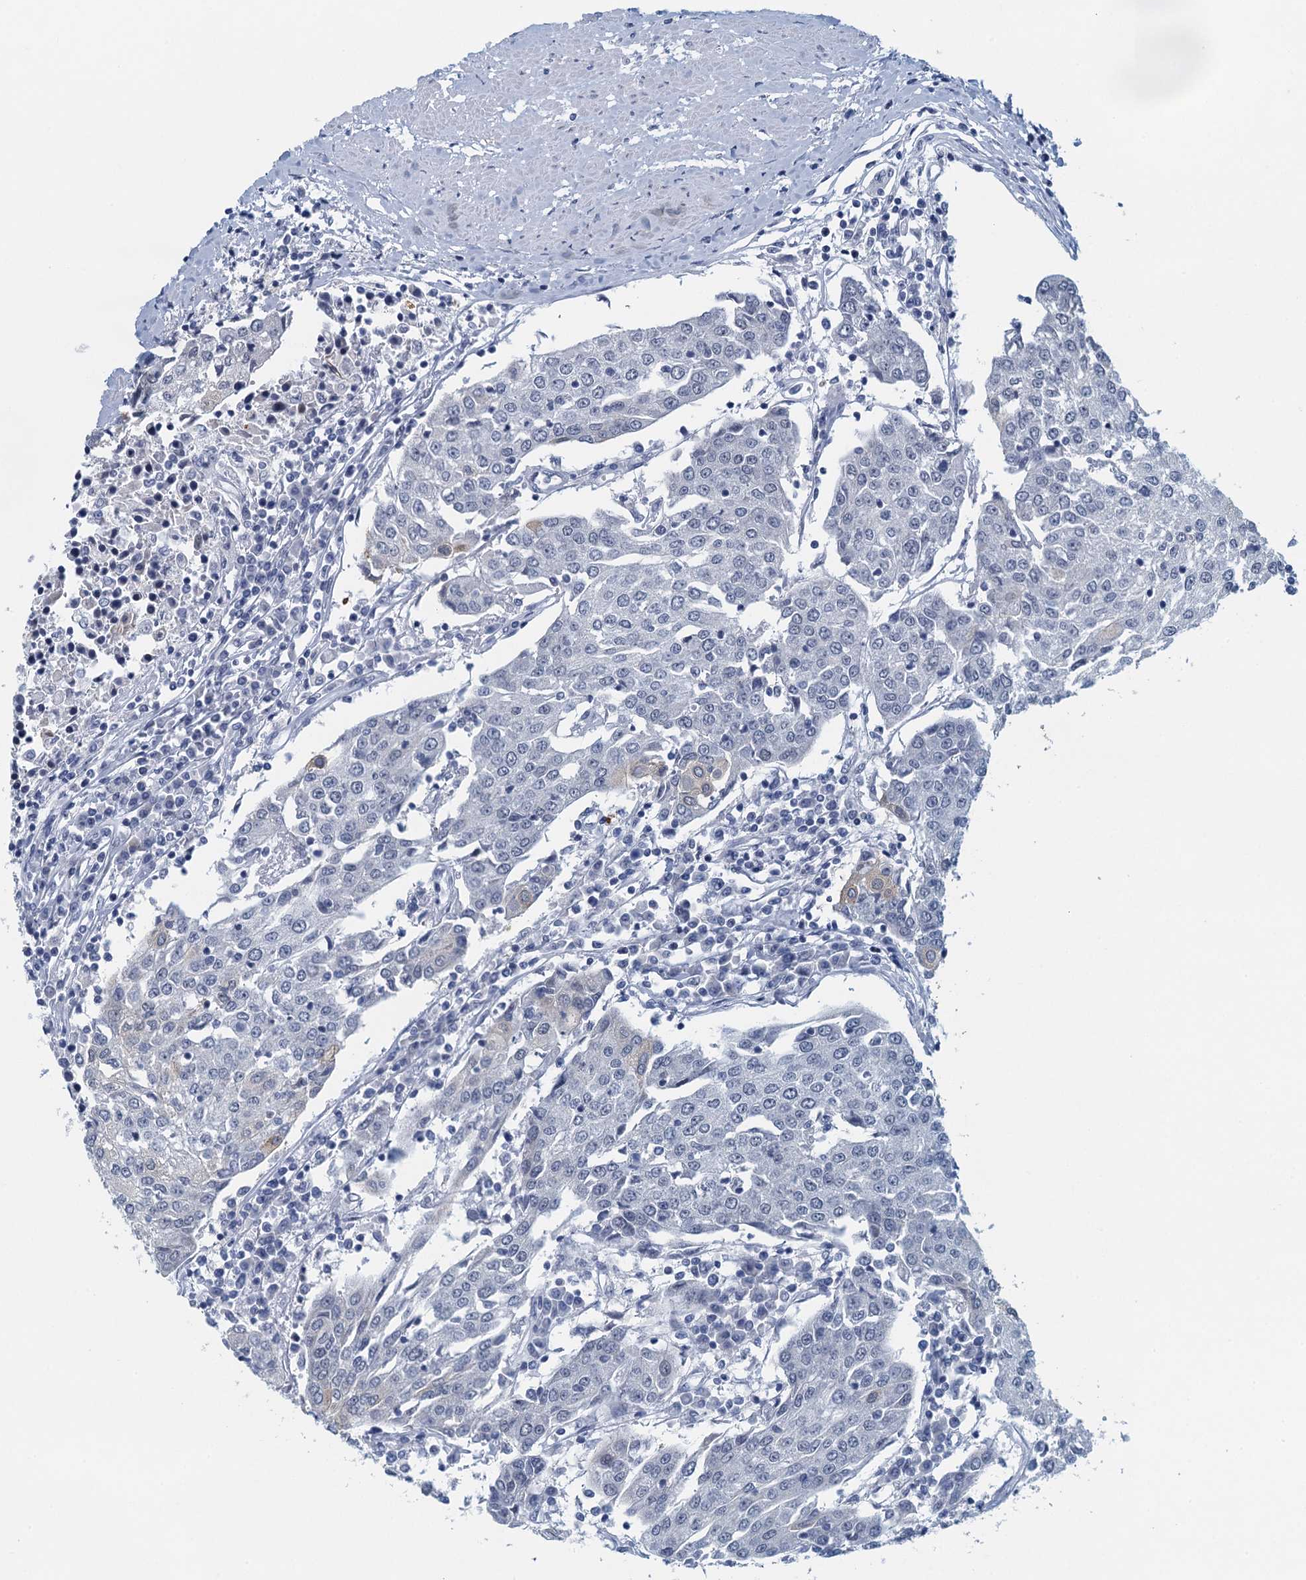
{"staining": {"intensity": "negative", "quantity": "none", "location": "none"}, "tissue": "urothelial cancer", "cell_type": "Tumor cells", "image_type": "cancer", "snomed": [{"axis": "morphology", "description": "Urothelial carcinoma, High grade"}, {"axis": "topography", "description": "Urinary bladder"}], "caption": "Human high-grade urothelial carcinoma stained for a protein using IHC reveals no expression in tumor cells.", "gene": "ENSG00000131152", "patient": {"sex": "female", "age": 85}}